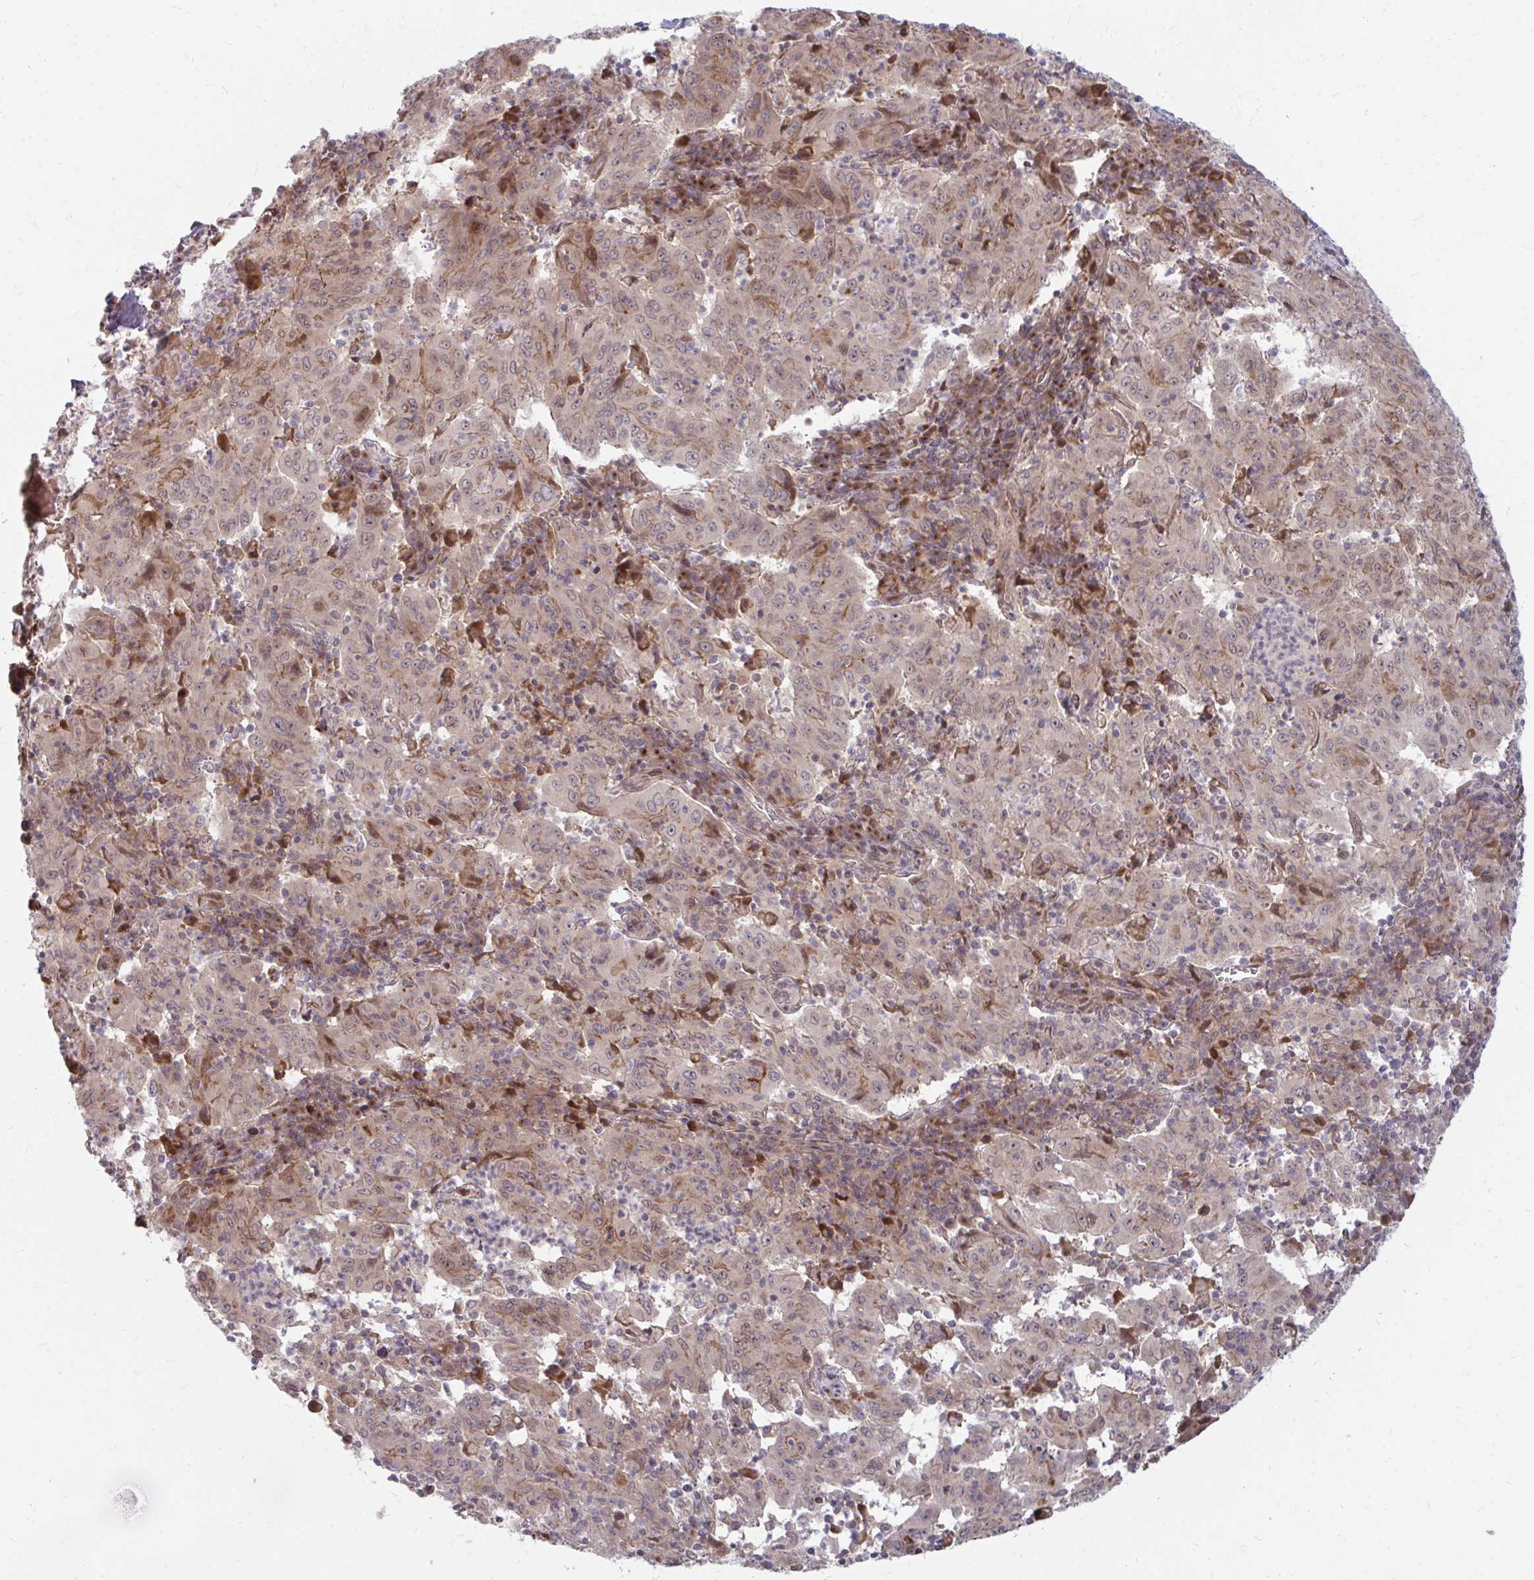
{"staining": {"intensity": "weak", "quantity": "<25%", "location": "cytoplasmic/membranous"}, "tissue": "pancreatic cancer", "cell_type": "Tumor cells", "image_type": "cancer", "snomed": [{"axis": "morphology", "description": "Adenocarcinoma, NOS"}, {"axis": "topography", "description": "Pancreas"}], "caption": "An immunohistochemistry photomicrograph of pancreatic adenocarcinoma is shown. There is no staining in tumor cells of pancreatic adenocarcinoma.", "gene": "ZNF285", "patient": {"sex": "male", "age": 63}}